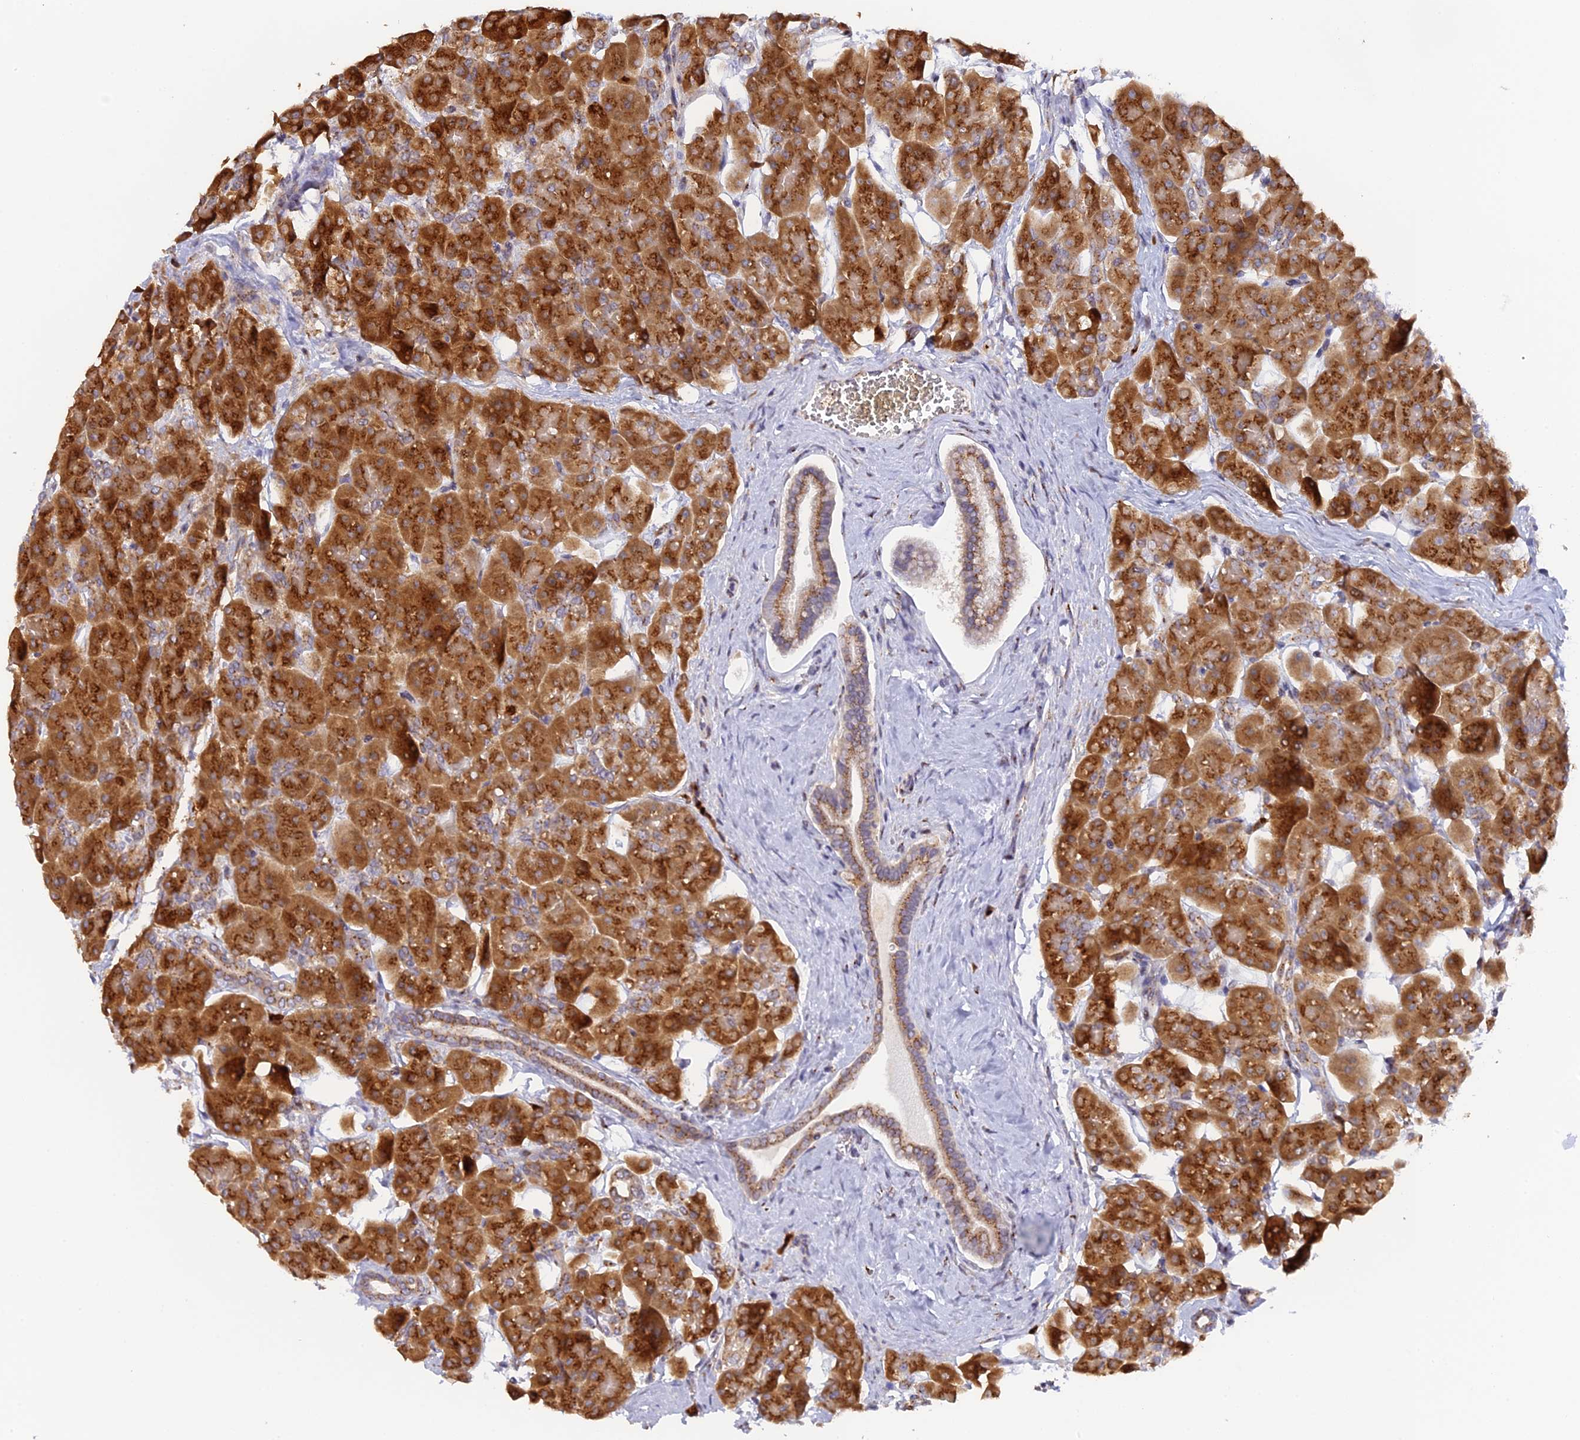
{"staining": {"intensity": "strong", "quantity": ">75%", "location": "cytoplasmic/membranous"}, "tissue": "pancreas", "cell_type": "Exocrine glandular cells", "image_type": "normal", "snomed": [{"axis": "morphology", "description": "Normal tissue, NOS"}, {"axis": "topography", "description": "Pancreas"}], "caption": "Exocrine glandular cells exhibit strong cytoplasmic/membranous positivity in approximately >75% of cells in benign pancreas.", "gene": "SNX17", "patient": {"sex": "male", "age": 66}}